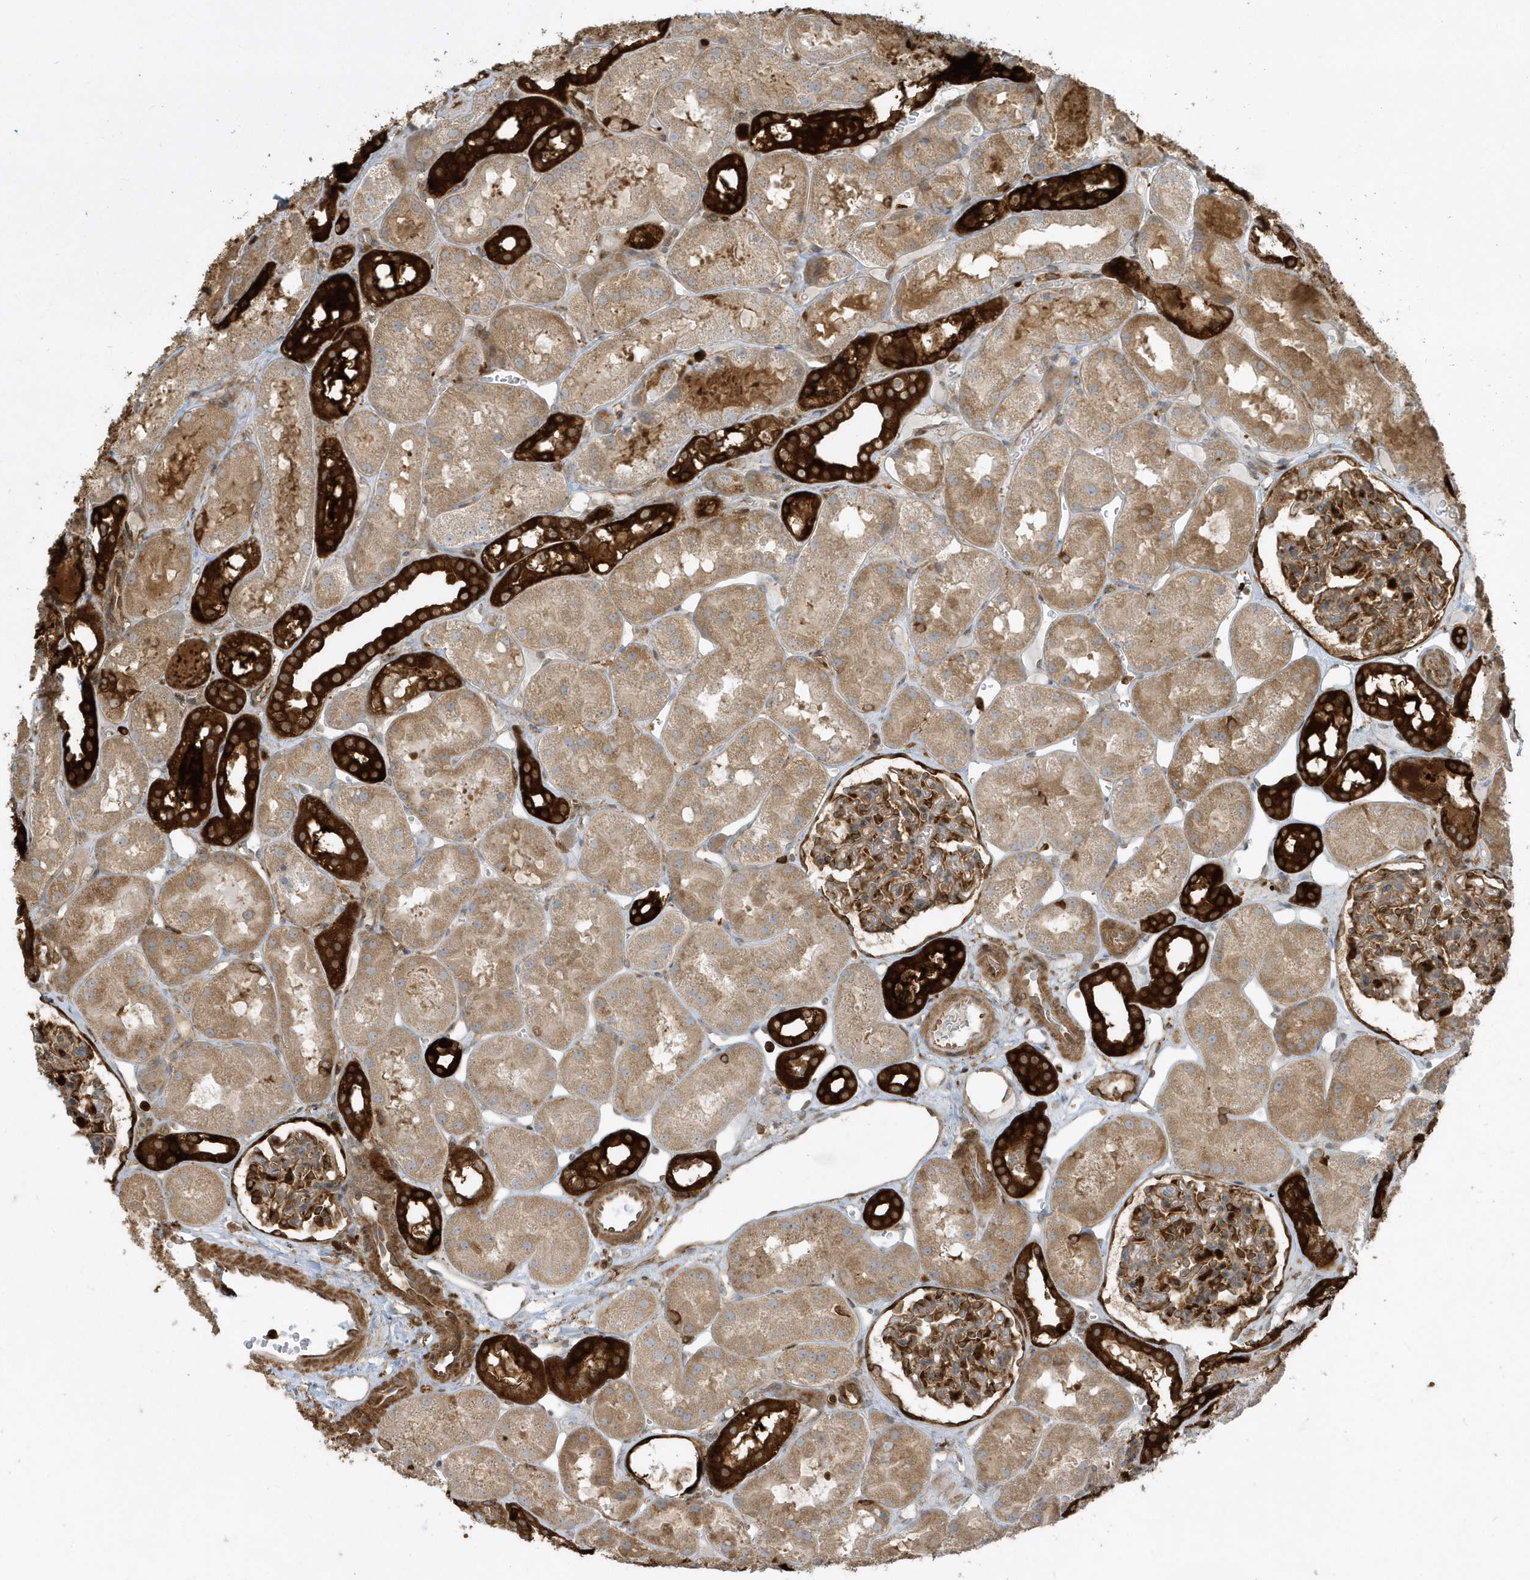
{"staining": {"intensity": "moderate", "quantity": "25%-75%", "location": "cytoplasmic/membranous"}, "tissue": "kidney", "cell_type": "Cells in glomeruli", "image_type": "normal", "snomed": [{"axis": "morphology", "description": "Normal tissue, NOS"}, {"axis": "topography", "description": "Kidney"}], "caption": "Cells in glomeruli reveal medium levels of moderate cytoplasmic/membranous positivity in approximately 25%-75% of cells in benign human kidney.", "gene": "CLCN6", "patient": {"sex": "male", "age": 16}}